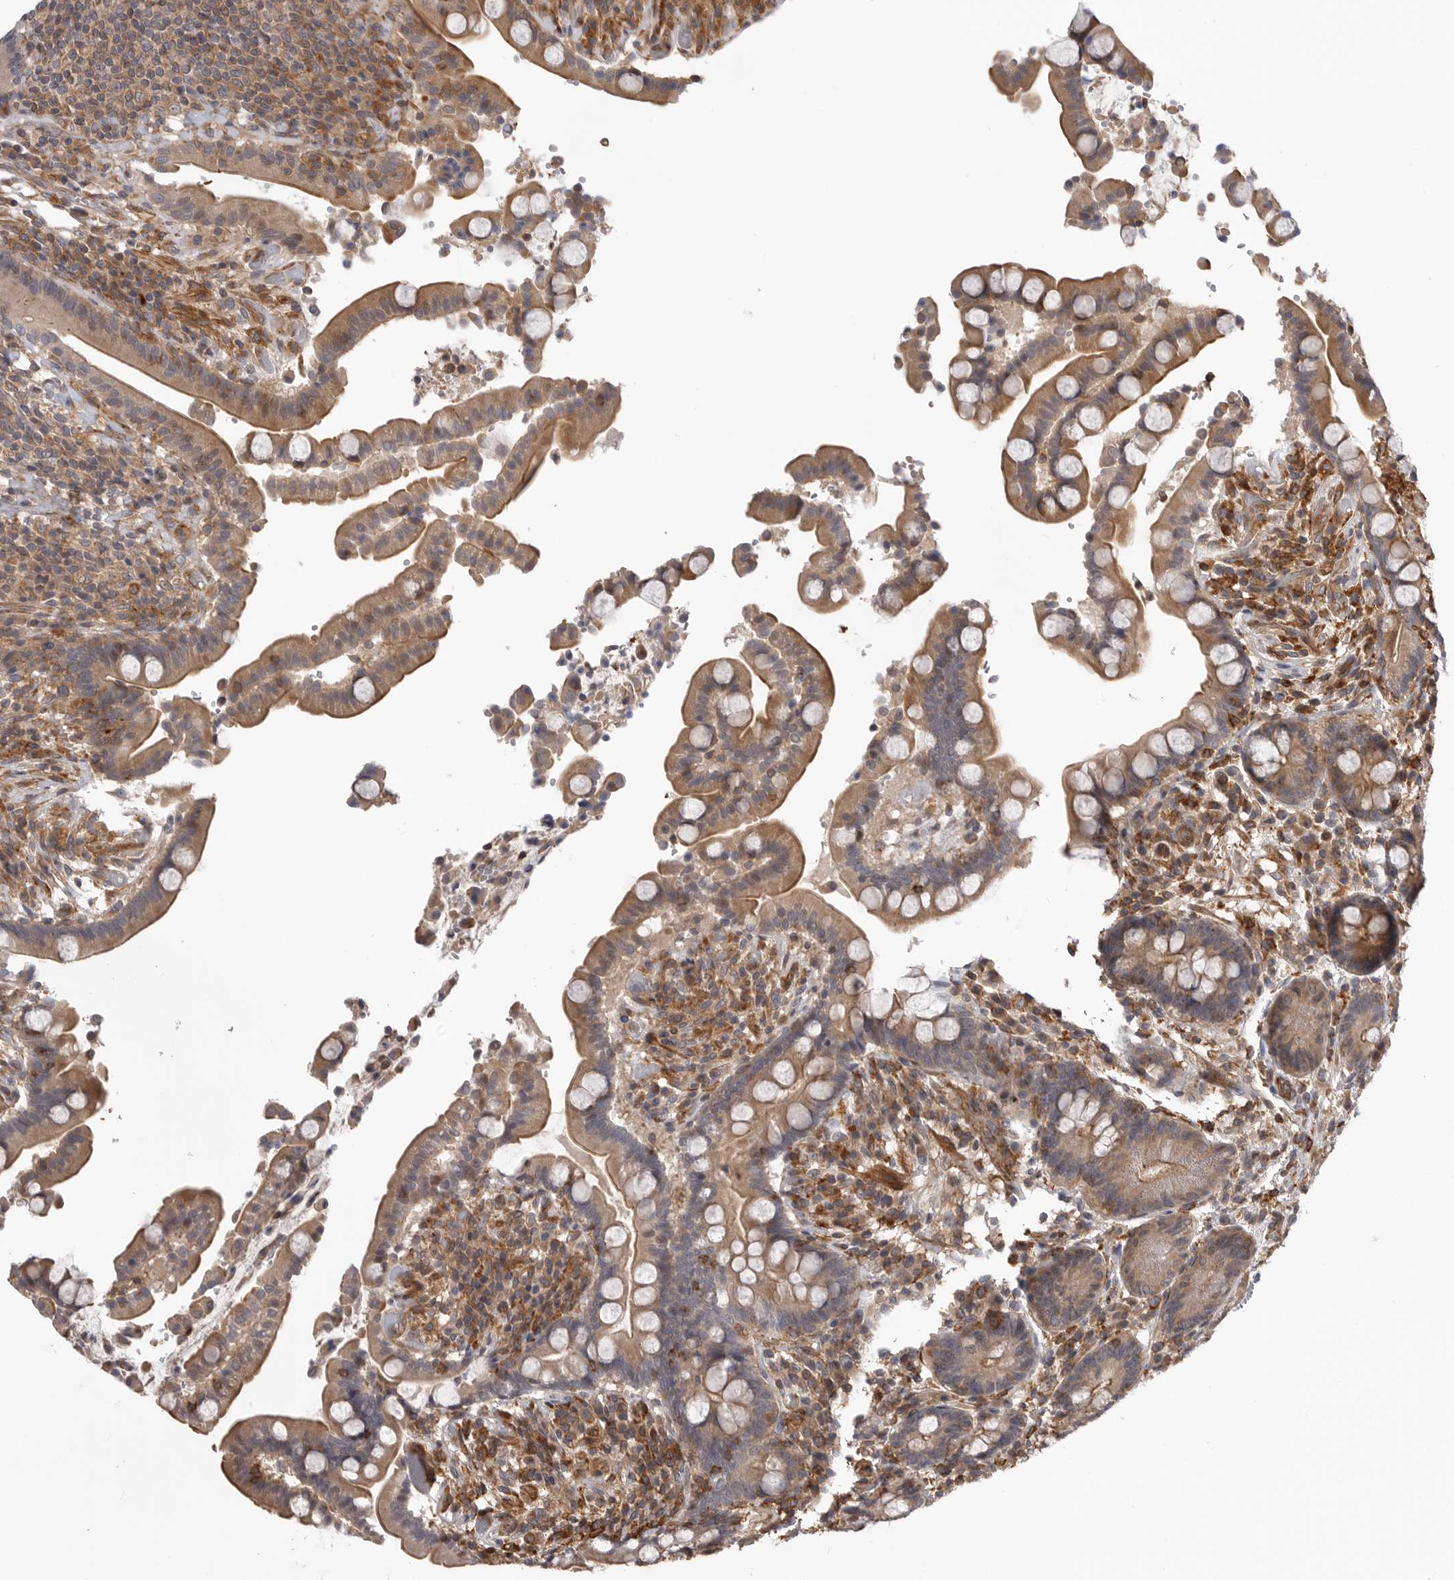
{"staining": {"intensity": "moderate", "quantity": ">75%", "location": "cytoplasmic/membranous"}, "tissue": "colon", "cell_type": "Endothelial cells", "image_type": "normal", "snomed": [{"axis": "morphology", "description": "Normal tissue, NOS"}, {"axis": "topography", "description": "Colon"}], "caption": "Immunohistochemical staining of benign colon exhibits moderate cytoplasmic/membranous protein positivity in approximately >75% of endothelial cells. (Brightfield microscopy of DAB IHC at high magnification).", "gene": "TRIM56", "patient": {"sex": "male", "age": 73}}